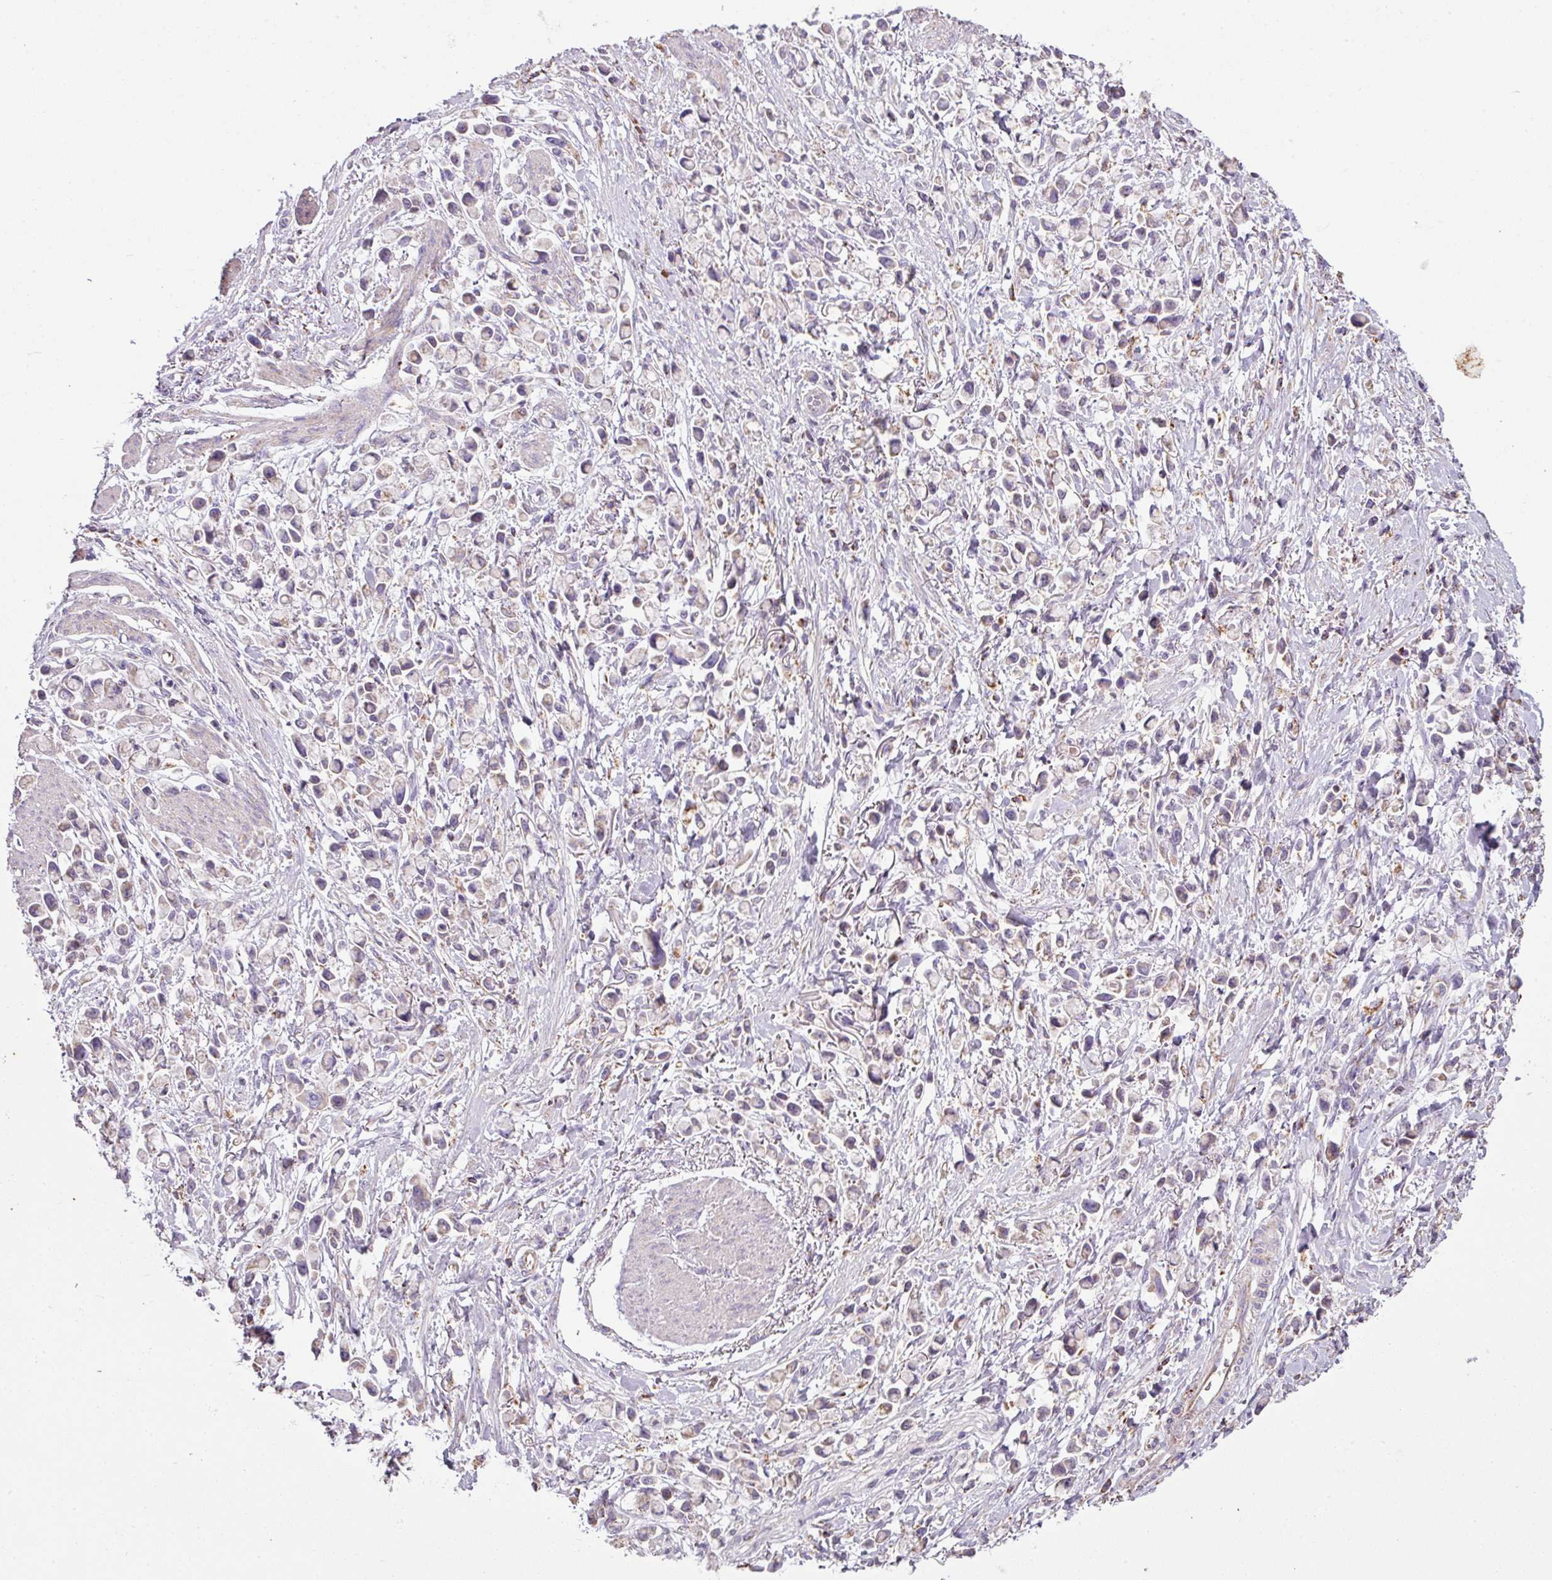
{"staining": {"intensity": "weak", "quantity": "<25%", "location": "cytoplasmic/membranous"}, "tissue": "stomach cancer", "cell_type": "Tumor cells", "image_type": "cancer", "snomed": [{"axis": "morphology", "description": "Adenocarcinoma, NOS"}, {"axis": "topography", "description": "Stomach"}], "caption": "A micrograph of human adenocarcinoma (stomach) is negative for staining in tumor cells.", "gene": "SQOR", "patient": {"sex": "female", "age": 81}}